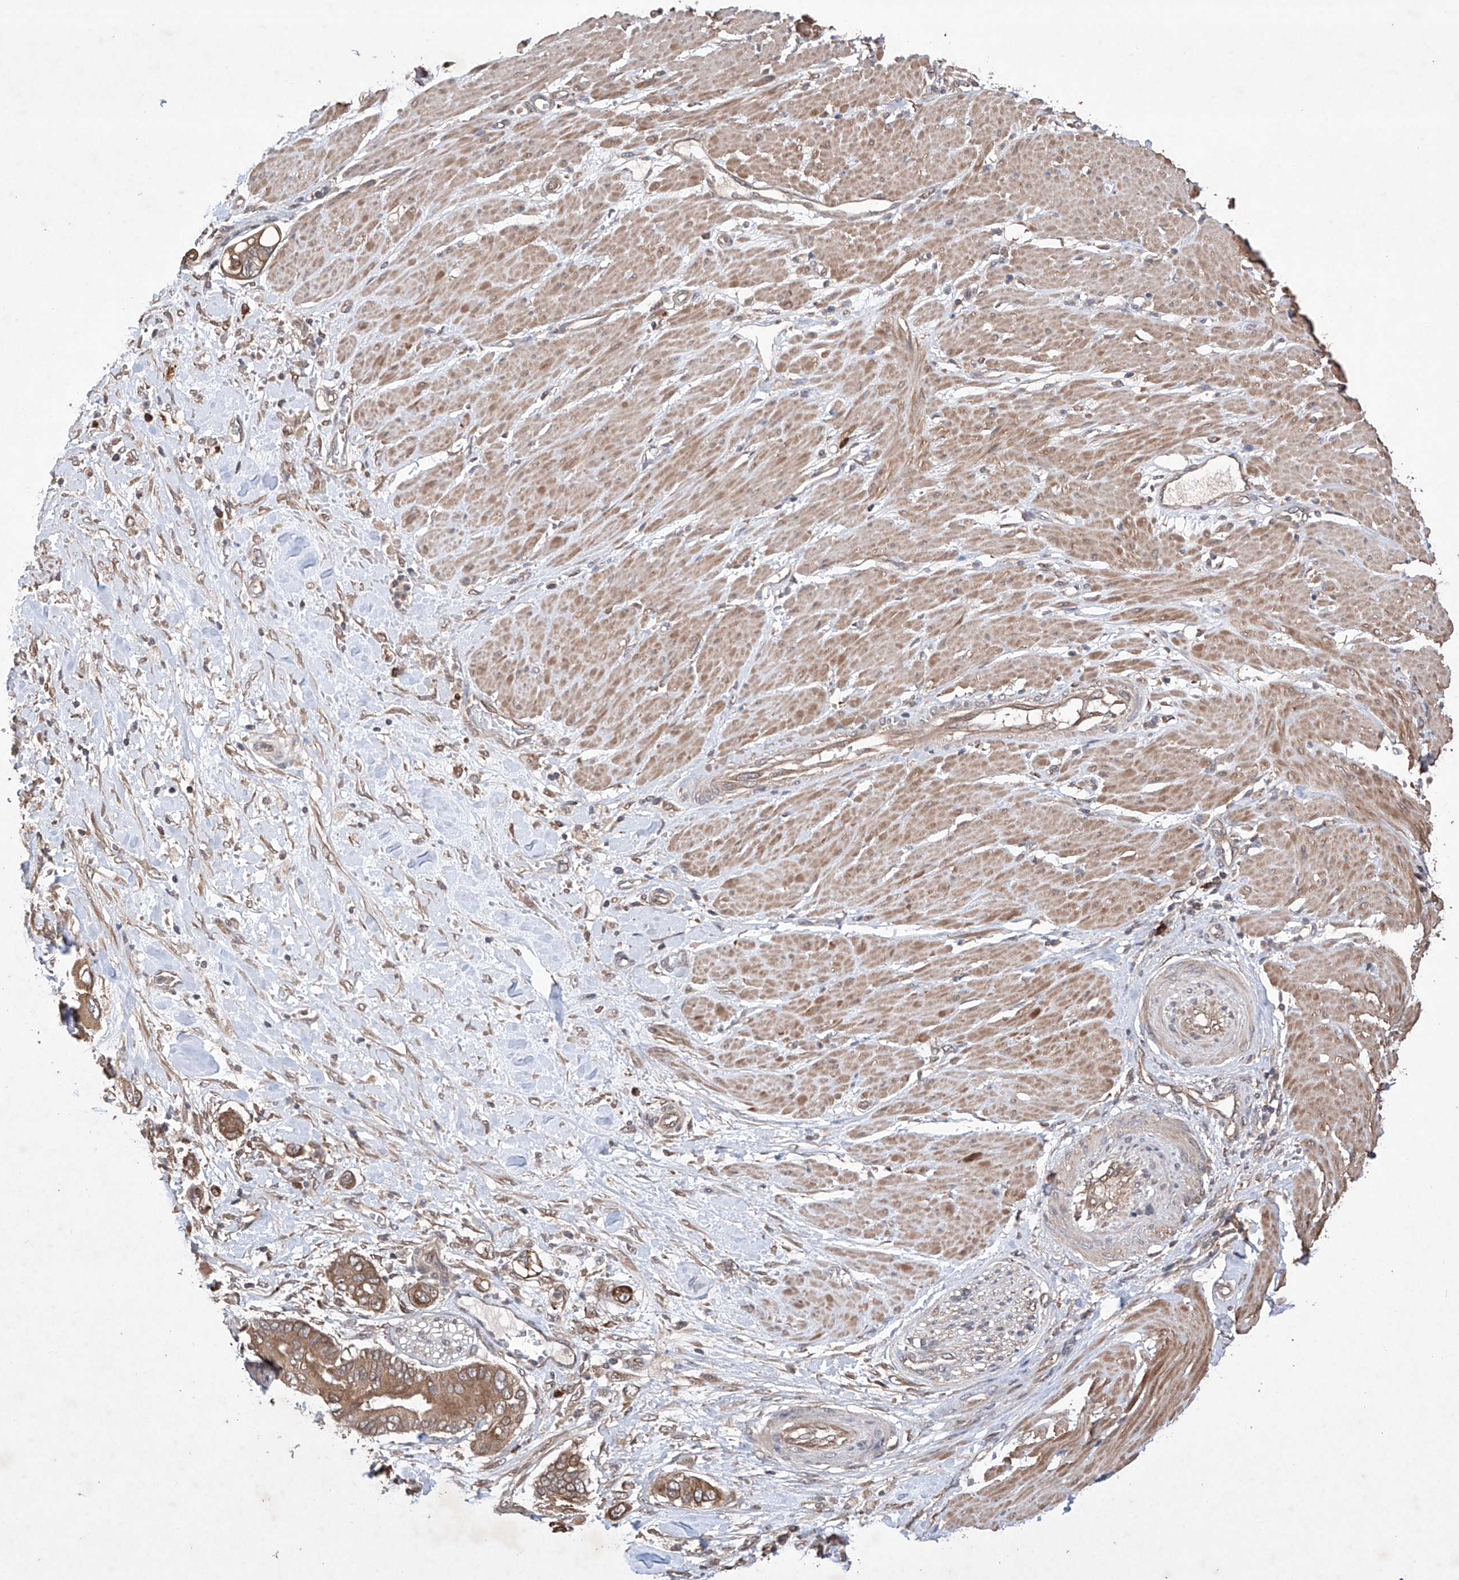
{"staining": {"intensity": "moderate", "quantity": ">75%", "location": "cytoplasmic/membranous"}, "tissue": "pancreatic cancer", "cell_type": "Tumor cells", "image_type": "cancer", "snomed": [{"axis": "morphology", "description": "Adenocarcinoma, NOS"}, {"axis": "topography", "description": "Pancreas"}], "caption": "There is medium levels of moderate cytoplasmic/membranous staining in tumor cells of adenocarcinoma (pancreatic), as demonstrated by immunohistochemical staining (brown color).", "gene": "LURAP1", "patient": {"sex": "male", "age": 68}}